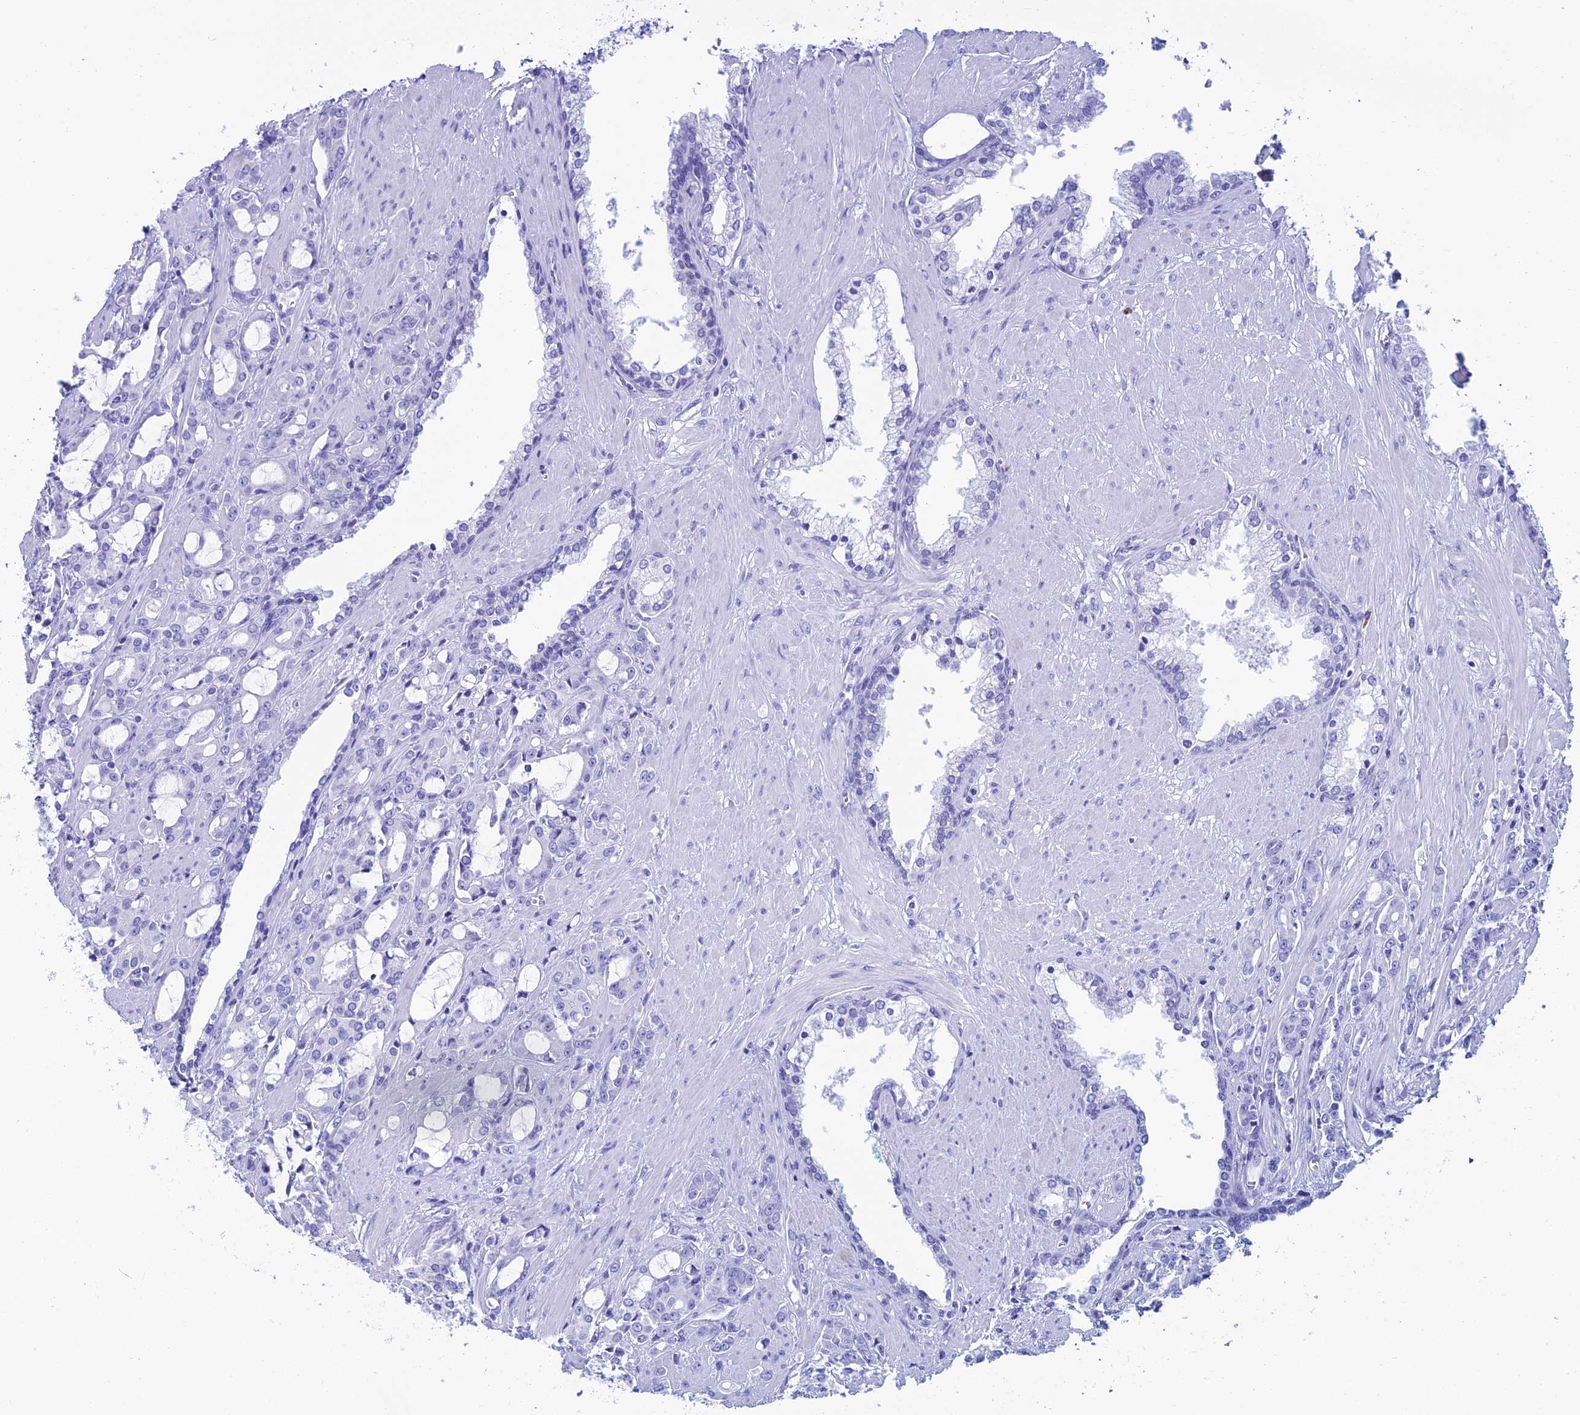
{"staining": {"intensity": "negative", "quantity": "none", "location": "none"}, "tissue": "prostate cancer", "cell_type": "Tumor cells", "image_type": "cancer", "snomed": [{"axis": "morphology", "description": "Adenocarcinoma, High grade"}, {"axis": "topography", "description": "Prostate"}], "caption": "Immunohistochemistry of prostate adenocarcinoma (high-grade) shows no staining in tumor cells. (DAB (3,3'-diaminobenzidine) IHC, high magnification).", "gene": "REEP4", "patient": {"sex": "male", "age": 72}}